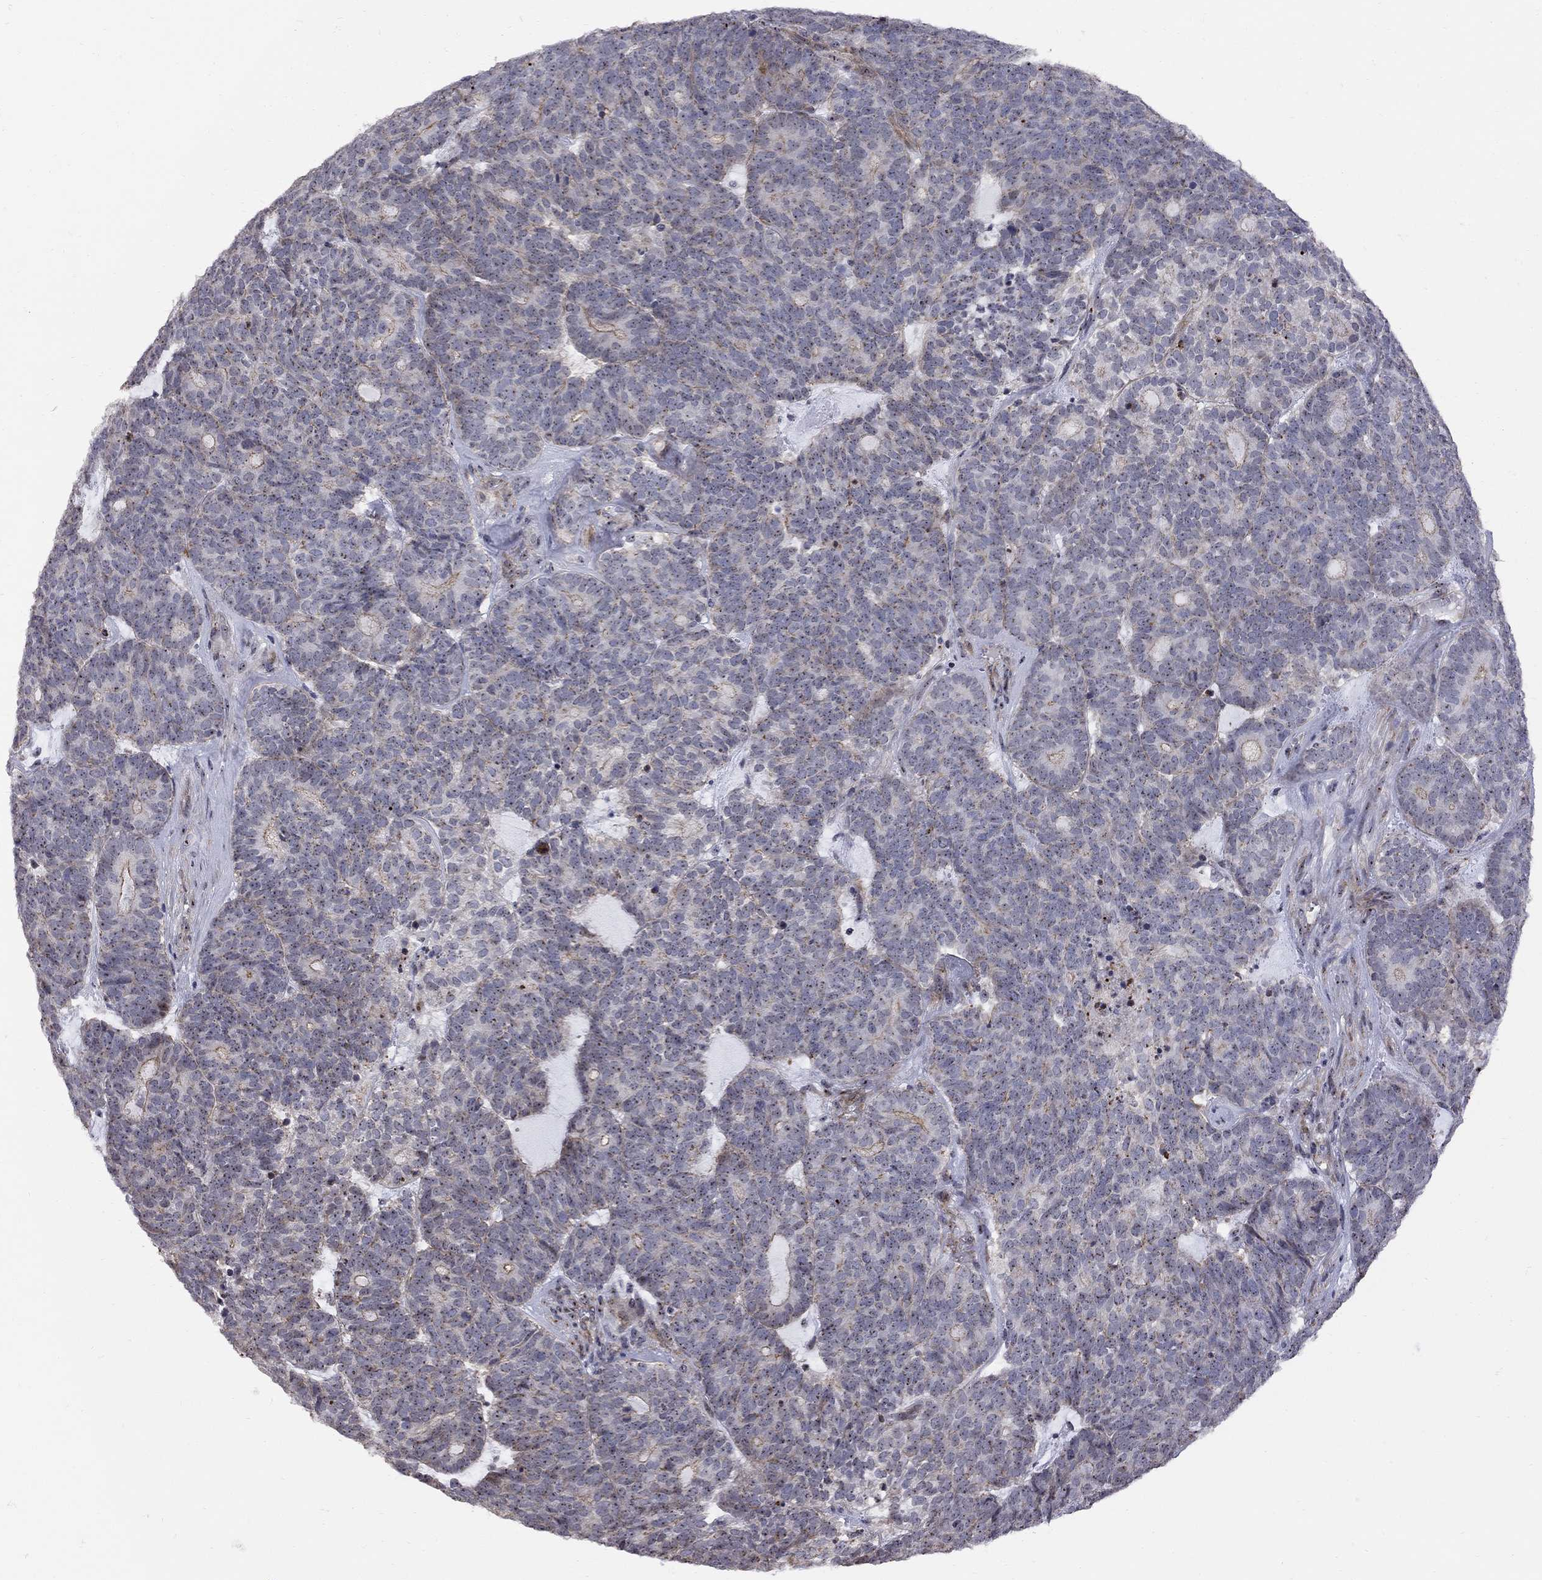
{"staining": {"intensity": "negative", "quantity": "none", "location": "none"}, "tissue": "head and neck cancer", "cell_type": "Tumor cells", "image_type": "cancer", "snomed": [{"axis": "morphology", "description": "Adenocarcinoma, NOS"}, {"axis": "topography", "description": "Head-Neck"}], "caption": "Tumor cells are negative for protein expression in human head and neck cancer.", "gene": "DHX33", "patient": {"sex": "female", "age": 81}}